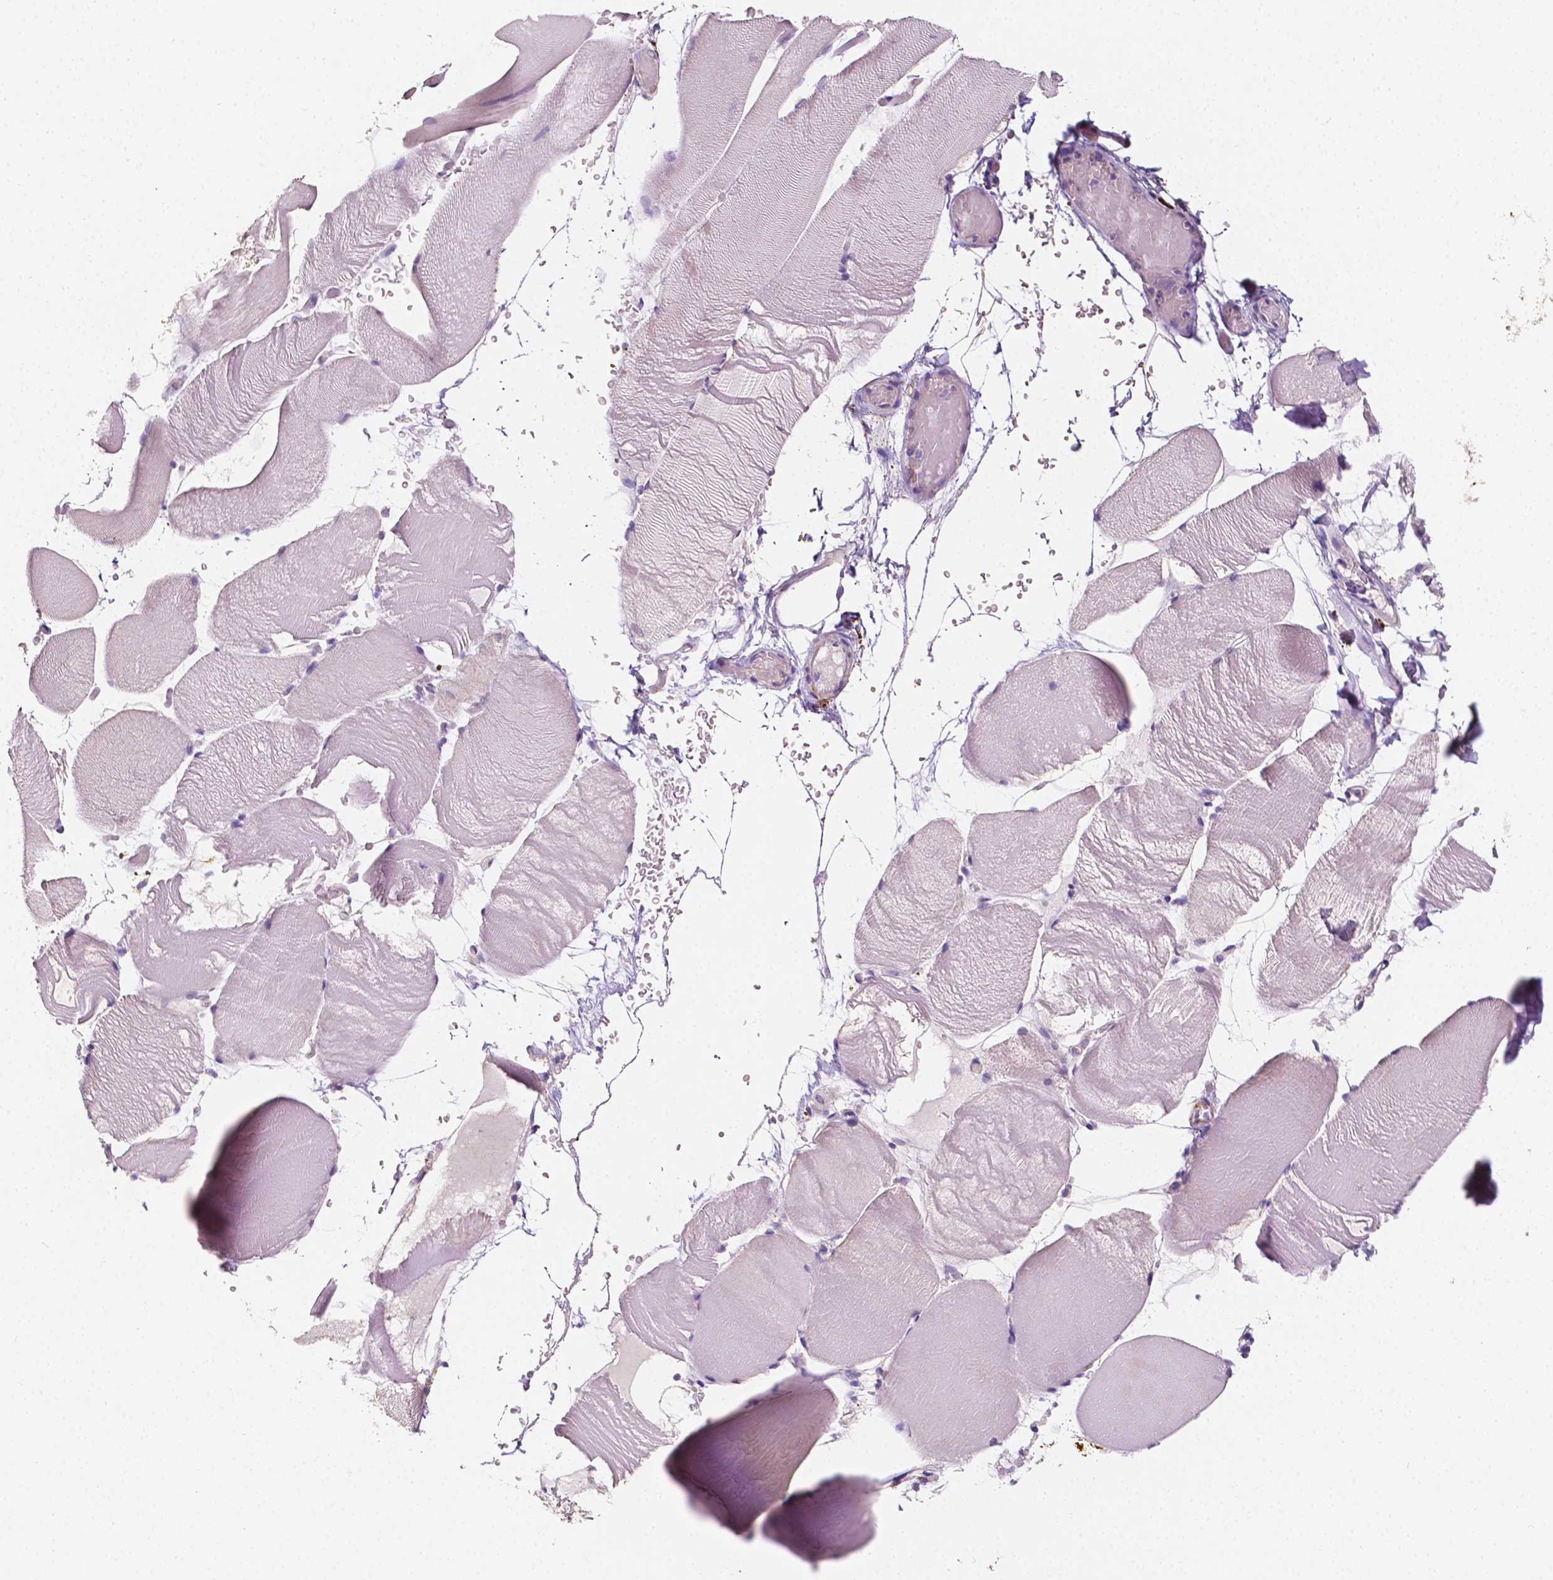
{"staining": {"intensity": "strong", "quantity": "25%-75%", "location": "cytoplasmic/membranous"}, "tissue": "skeletal muscle", "cell_type": "Myocytes", "image_type": "normal", "snomed": [{"axis": "morphology", "description": "Normal tissue, NOS"}, {"axis": "topography", "description": "Skeletal muscle"}], "caption": "Immunohistochemistry (IHC) photomicrograph of normal skeletal muscle: human skeletal muscle stained using immunohistochemistry displays high levels of strong protein expression localized specifically in the cytoplasmic/membranous of myocytes, appearing as a cytoplasmic/membranous brown color.", "gene": "SIRT2", "patient": {"sex": "female", "age": 37}}